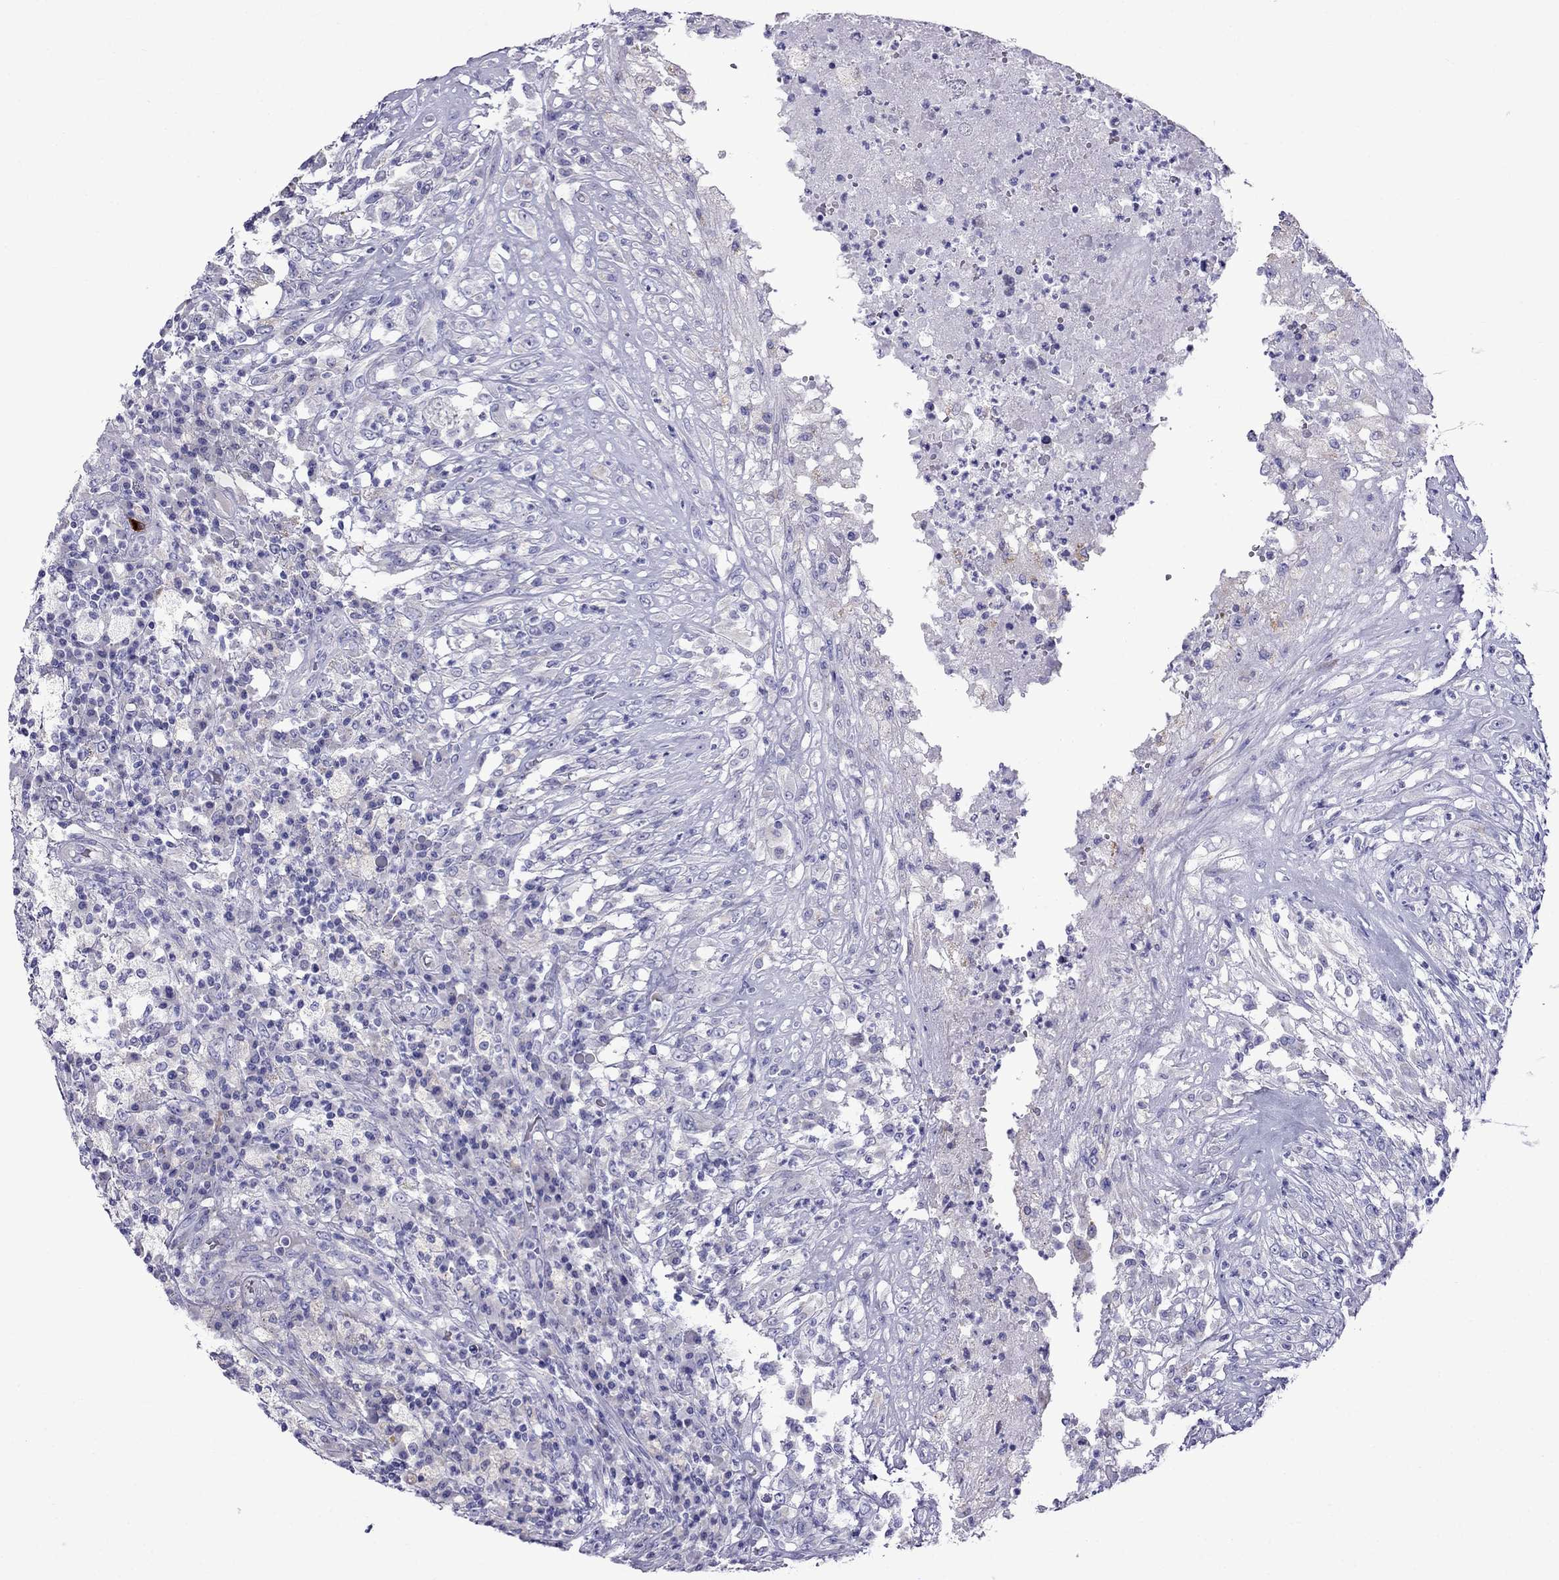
{"staining": {"intensity": "negative", "quantity": "none", "location": "none"}, "tissue": "testis cancer", "cell_type": "Tumor cells", "image_type": "cancer", "snomed": [{"axis": "morphology", "description": "Necrosis, NOS"}, {"axis": "morphology", "description": "Carcinoma, Embryonal, NOS"}, {"axis": "topography", "description": "Testis"}], "caption": "Micrograph shows no significant protein staining in tumor cells of testis cancer (embryonal carcinoma).", "gene": "TDRD1", "patient": {"sex": "male", "age": 19}}